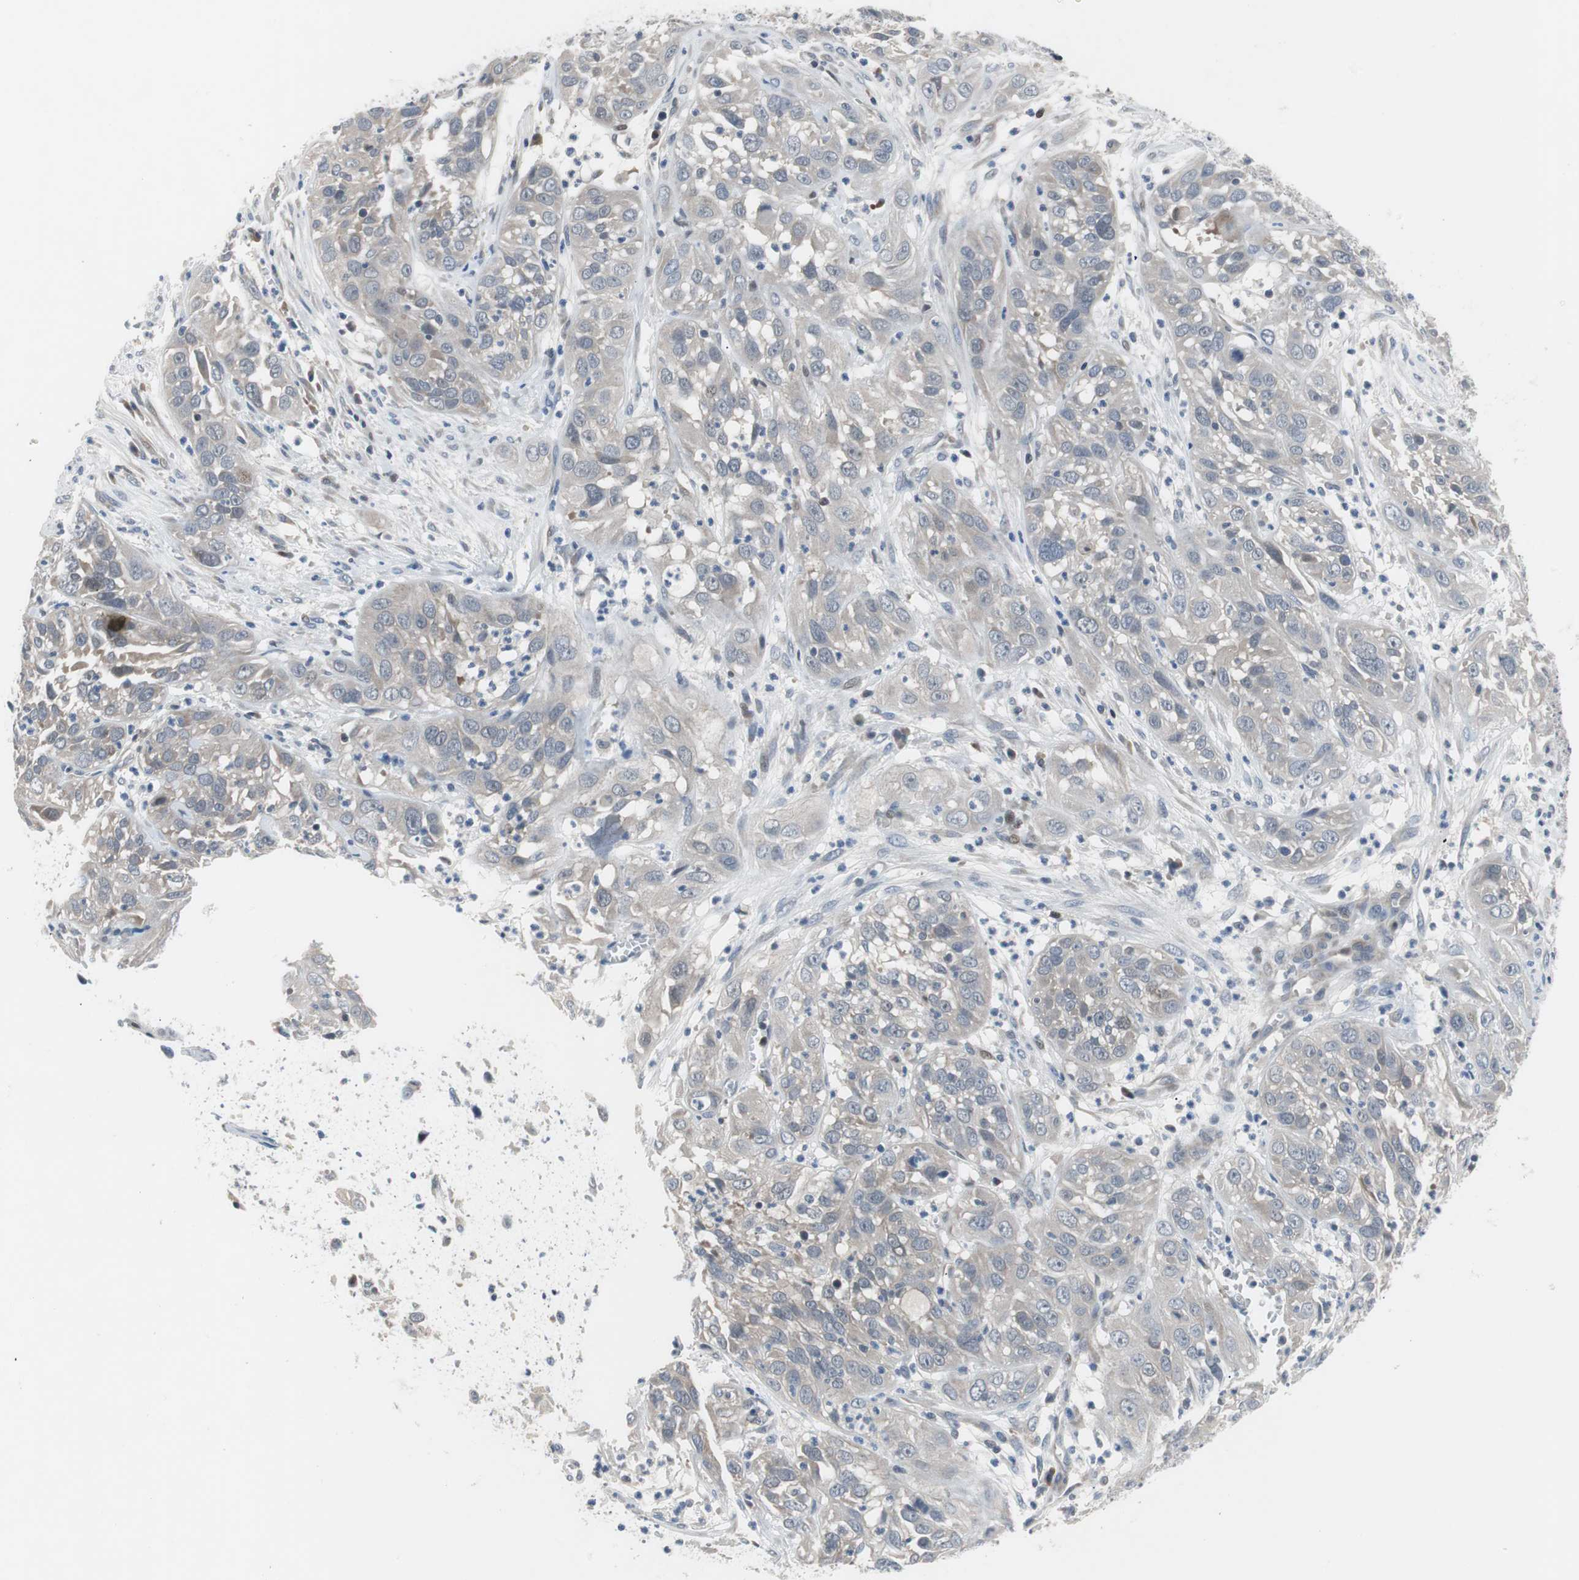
{"staining": {"intensity": "negative", "quantity": "none", "location": "none"}, "tissue": "cervical cancer", "cell_type": "Tumor cells", "image_type": "cancer", "snomed": [{"axis": "morphology", "description": "Squamous cell carcinoma, NOS"}, {"axis": "topography", "description": "Cervix"}], "caption": "There is no significant expression in tumor cells of squamous cell carcinoma (cervical).", "gene": "MAP2K4", "patient": {"sex": "female", "age": 32}}